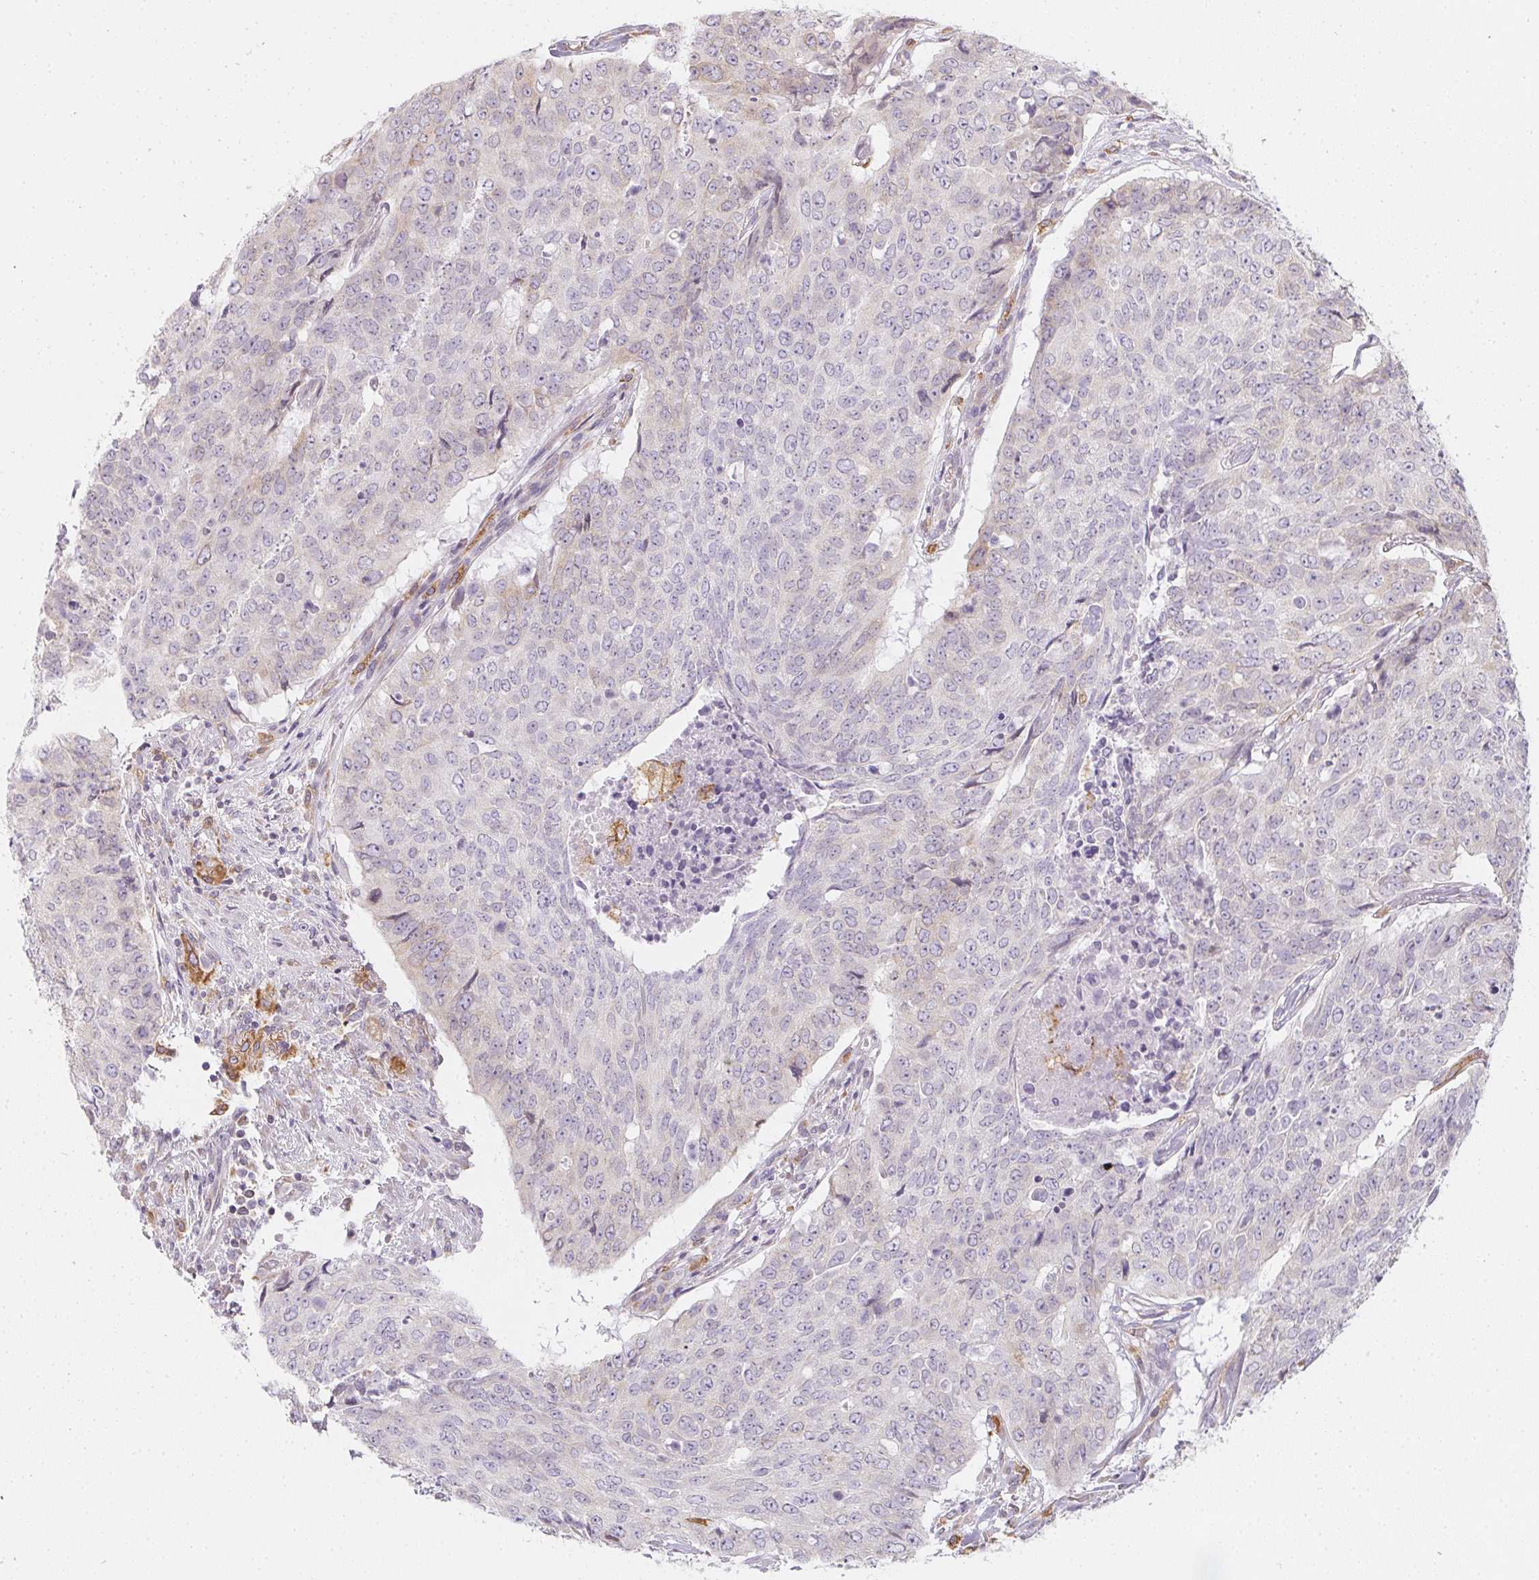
{"staining": {"intensity": "negative", "quantity": "none", "location": "none"}, "tissue": "lung cancer", "cell_type": "Tumor cells", "image_type": "cancer", "snomed": [{"axis": "morphology", "description": "Normal tissue, NOS"}, {"axis": "morphology", "description": "Squamous cell carcinoma, NOS"}, {"axis": "topography", "description": "Bronchus"}, {"axis": "topography", "description": "Lung"}], "caption": "This is a histopathology image of immunohistochemistry staining of squamous cell carcinoma (lung), which shows no positivity in tumor cells. The staining is performed using DAB (3,3'-diaminobenzidine) brown chromogen with nuclei counter-stained in using hematoxylin.", "gene": "SOAT1", "patient": {"sex": "male", "age": 64}}